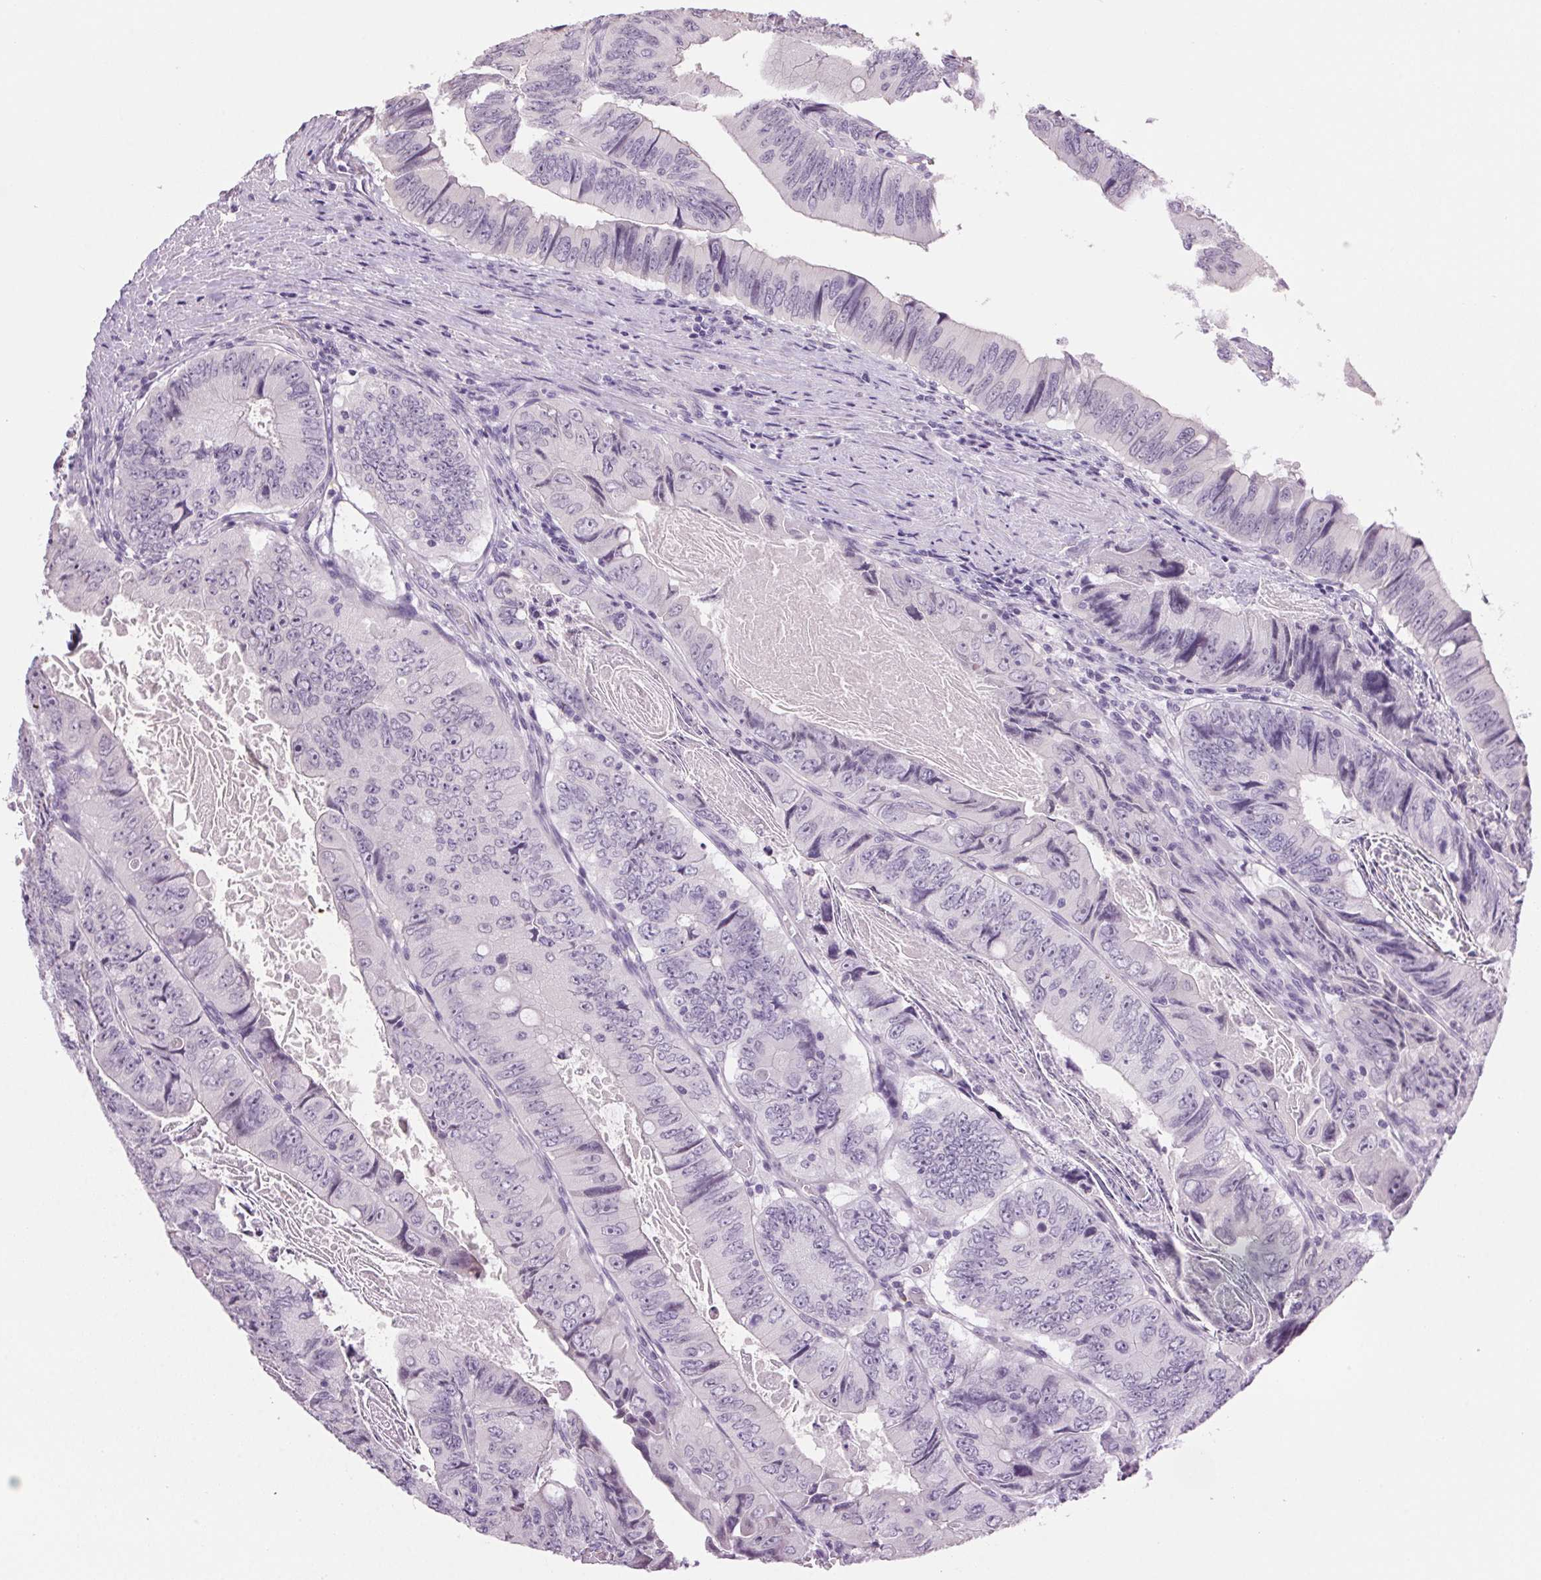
{"staining": {"intensity": "negative", "quantity": "none", "location": "none"}, "tissue": "colorectal cancer", "cell_type": "Tumor cells", "image_type": "cancer", "snomed": [{"axis": "morphology", "description": "Adenocarcinoma, NOS"}, {"axis": "topography", "description": "Colon"}], "caption": "There is no significant expression in tumor cells of adenocarcinoma (colorectal).", "gene": "MPO", "patient": {"sex": "female", "age": 84}}